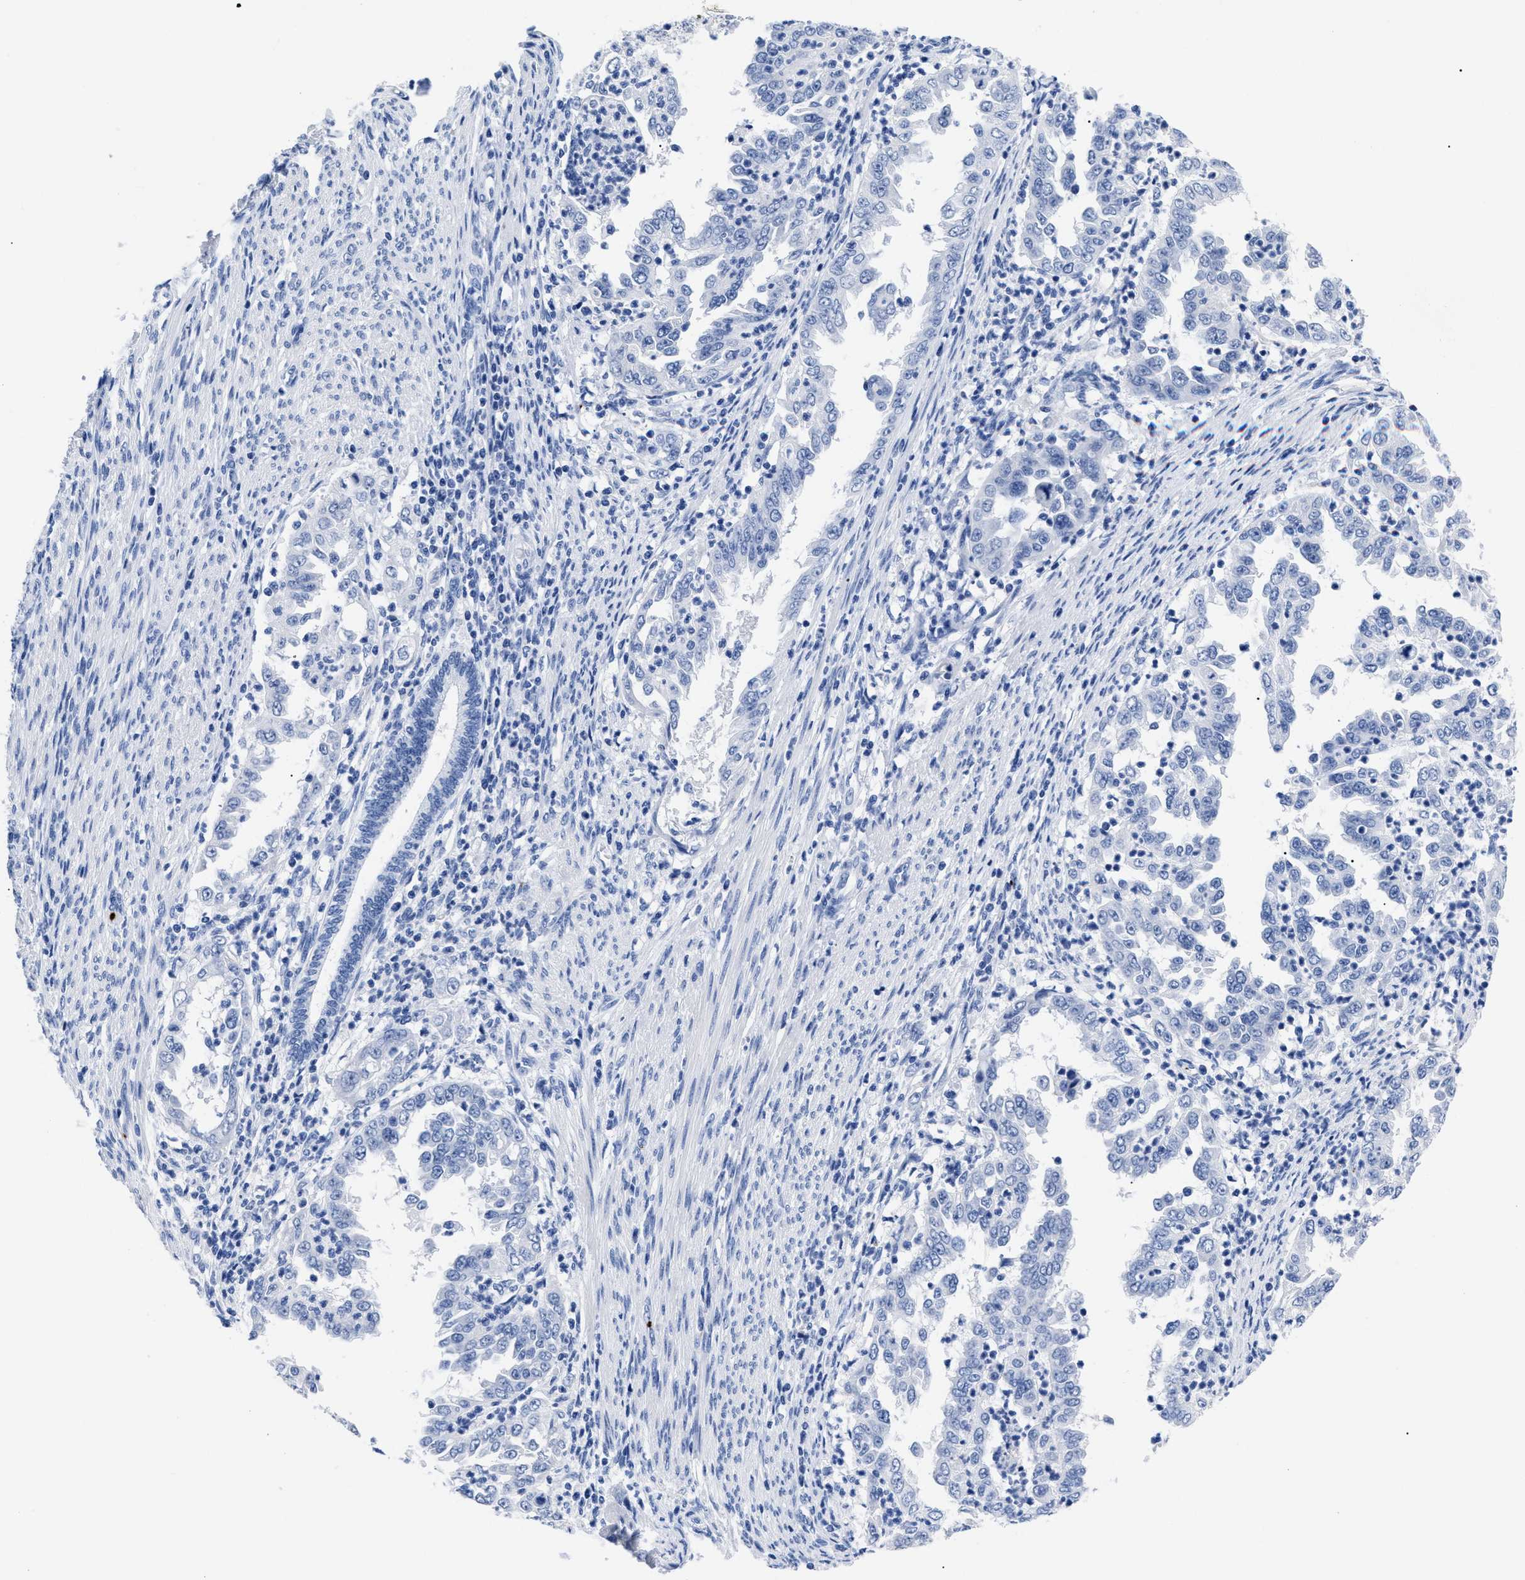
{"staining": {"intensity": "negative", "quantity": "none", "location": "none"}, "tissue": "endometrial cancer", "cell_type": "Tumor cells", "image_type": "cancer", "snomed": [{"axis": "morphology", "description": "Adenocarcinoma, NOS"}, {"axis": "topography", "description": "Endometrium"}], "caption": "Immunohistochemistry (IHC) of human endometrial cancer shows no staining in tumor cells.", "gene": "TREML1", "patient": {"sex": "female", "age": 85}}